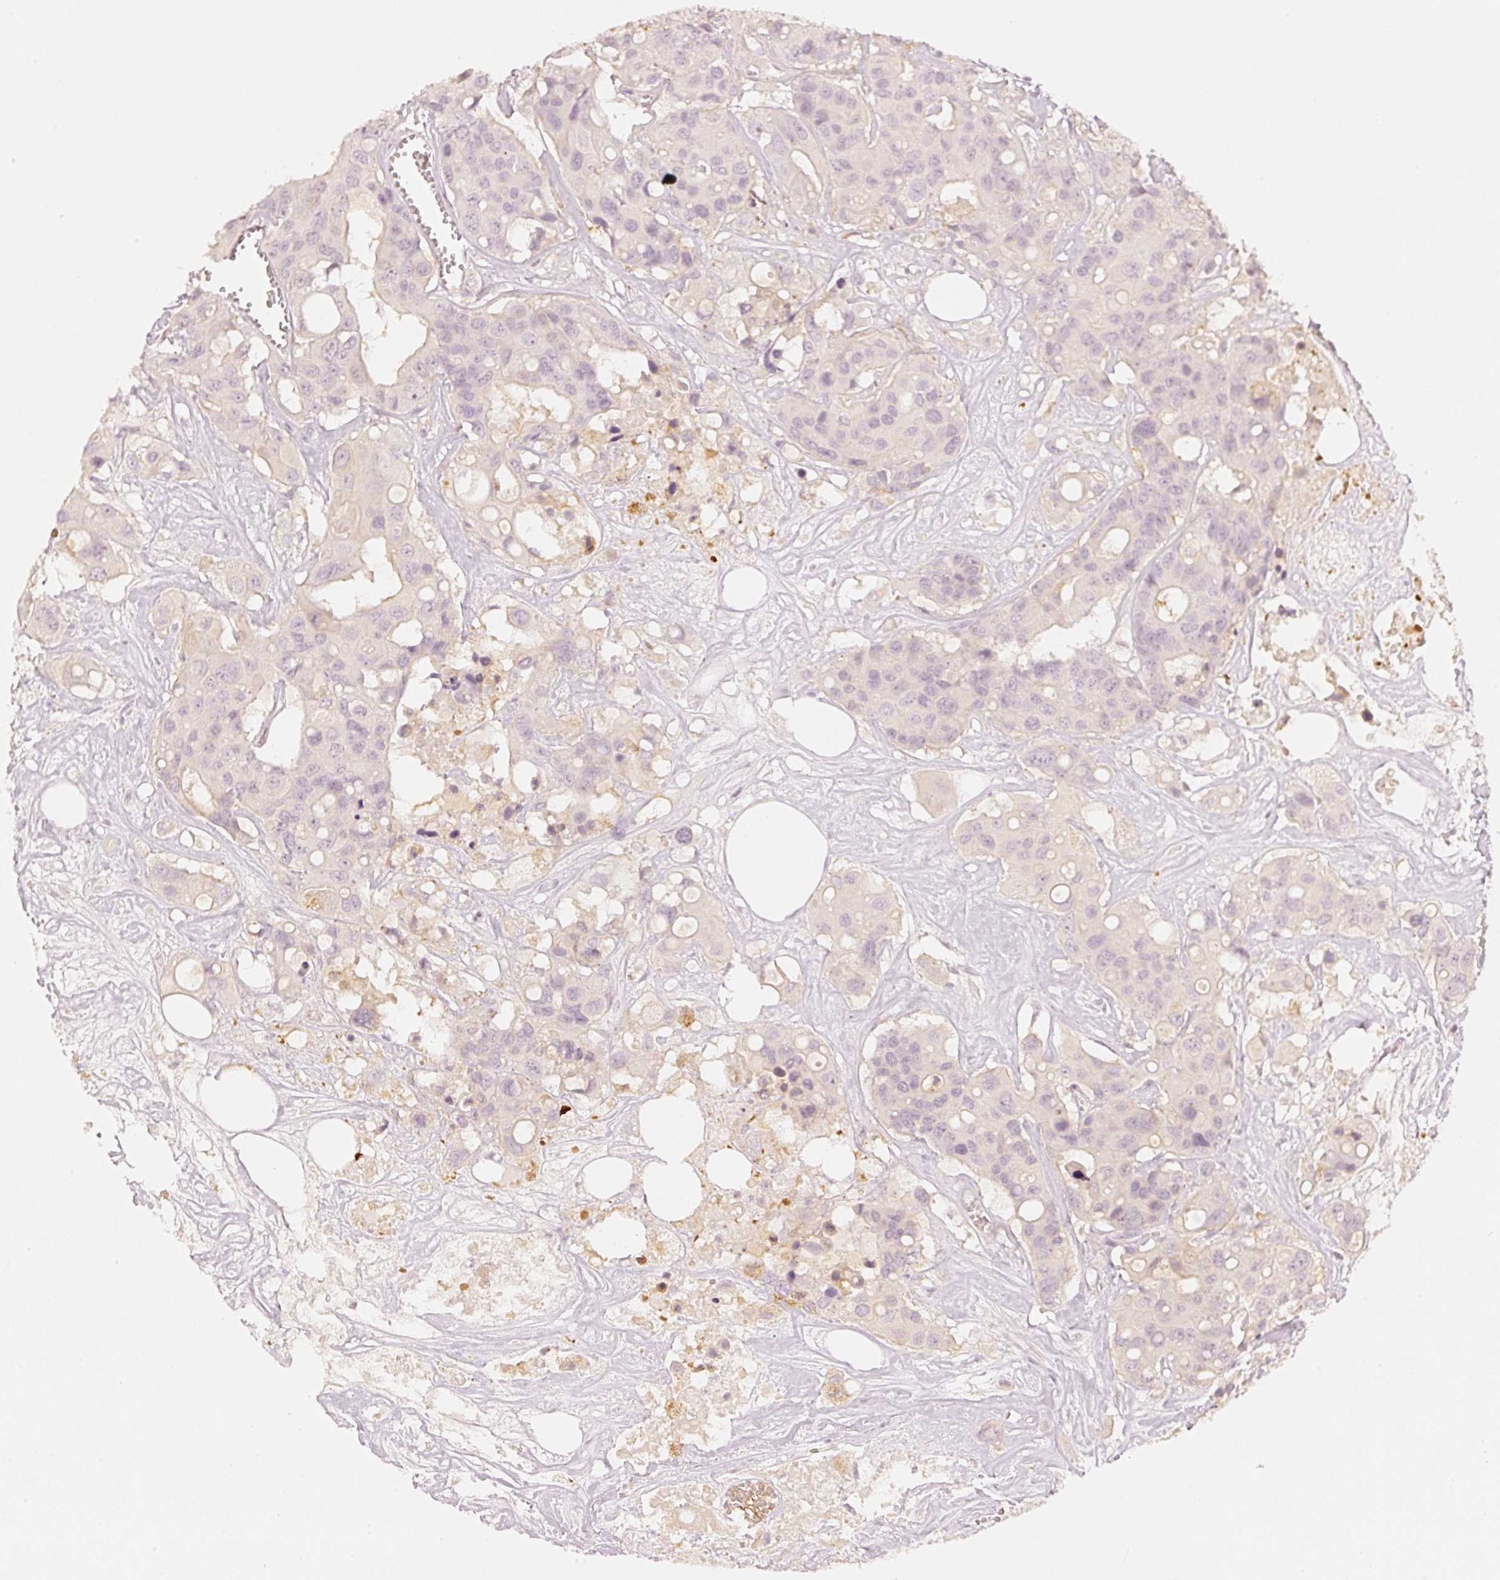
{"staining": {"intensity": "negative", "quantity": "none", "location": "none"}, "tissue": "colorectal cancer", "cell_type": "Tumor cells", "image_type": "cancer", "snomed": [{"axis": "morphology", "description": "Adenocarcinoma, NOS"}, {"axis": "topography", "description": "Colon"}], "caption": "The histopathology image reveals no significant expression in tumor cells of colorectal adenocarcinoma. Brightfield microscopy of IHC stained with DAB (brown) and hematoxylin (blue), captured at high magnification.", "gene": "GZMA", "patient": {"sex": "male", "age": 77}}